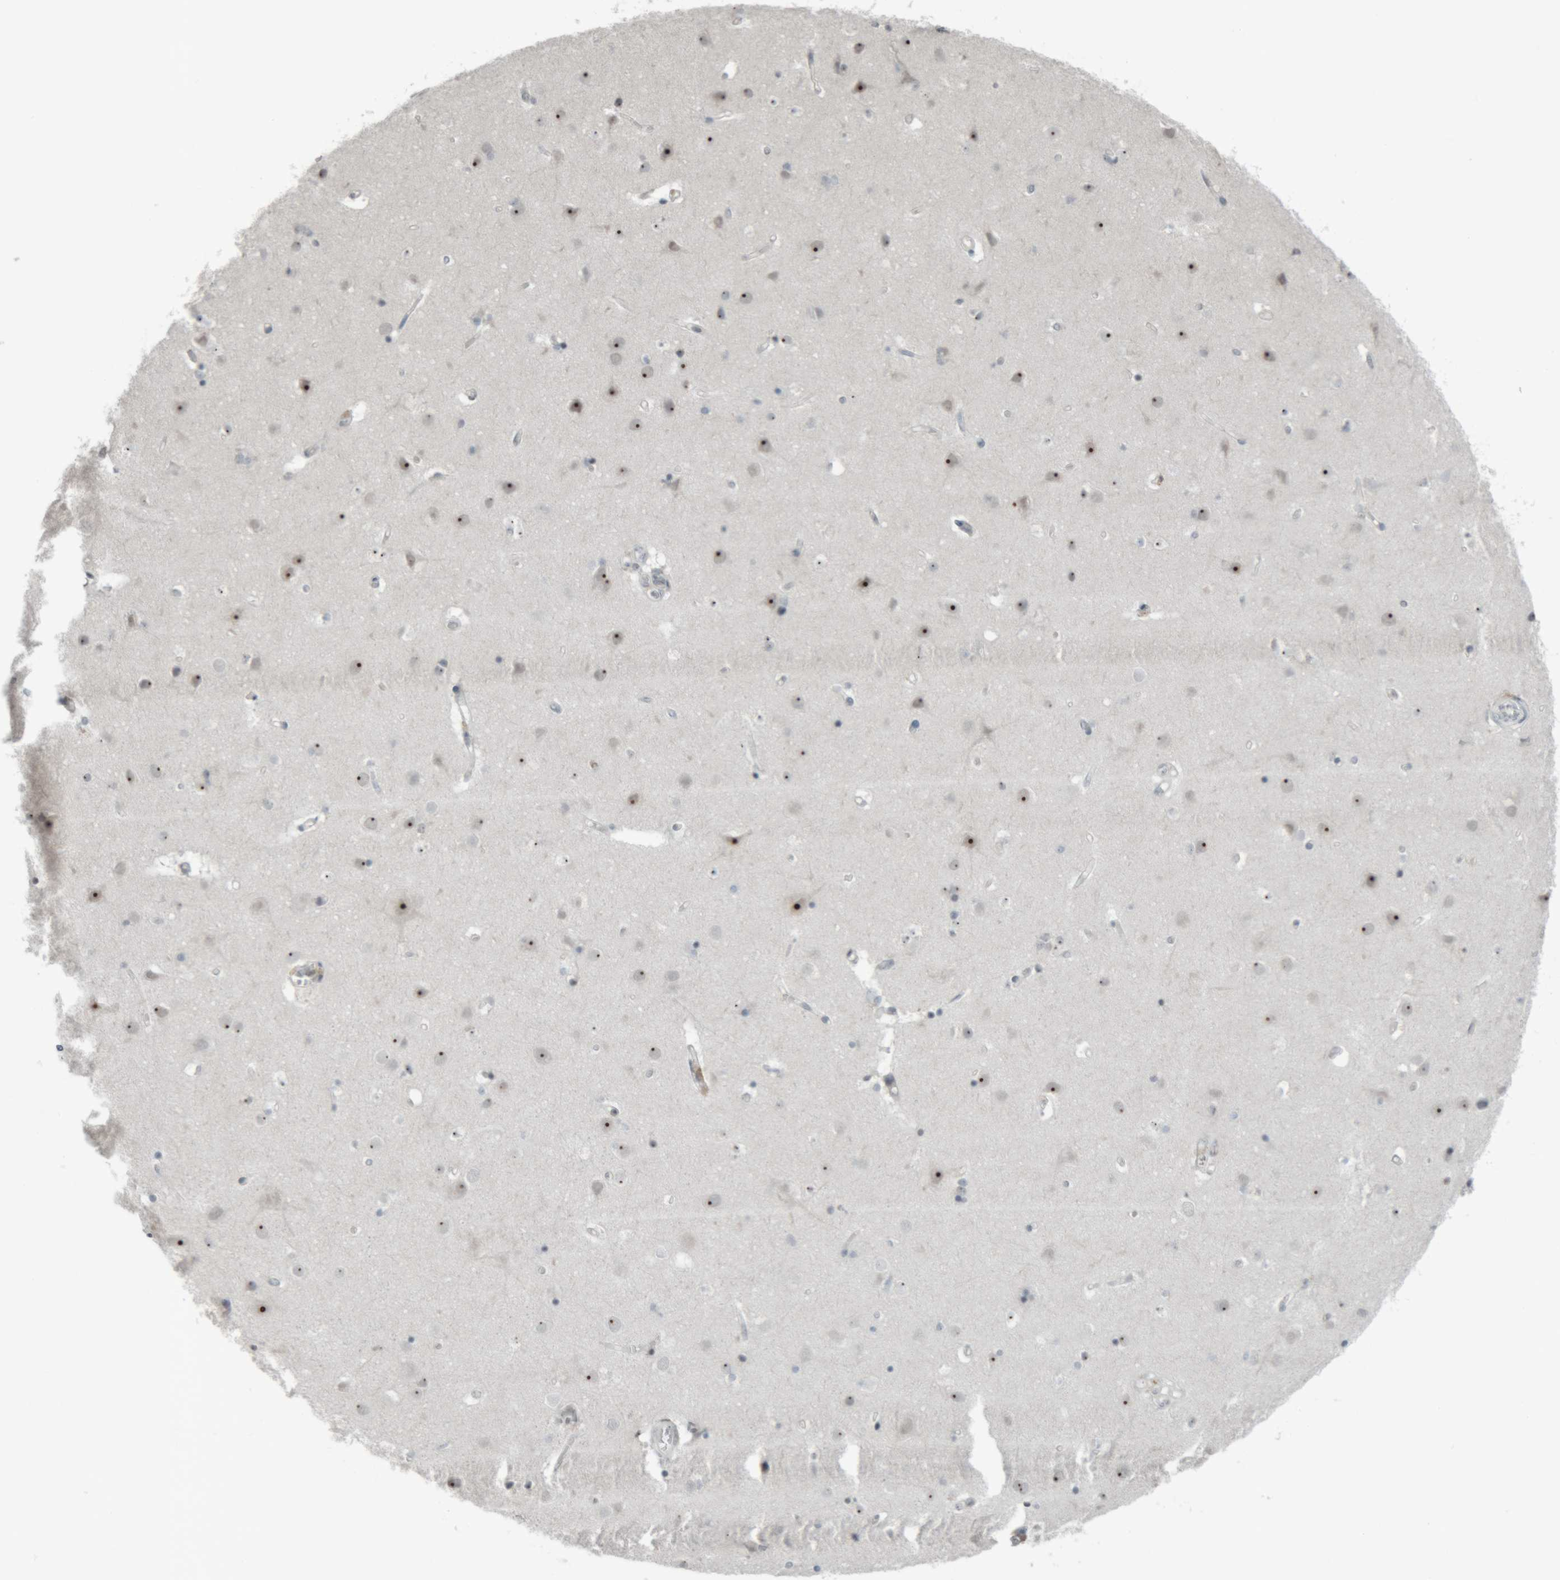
{"staining": {"intensity": "negative", "quantity": "none", "location": "none"}, "tissue": "cerebral cortex", "cell_type": "Endothelial cells", "image_type": "normal", "snomed": [{"axis": "morphology", "description": "Normal tissue, NOS"}, {"axis": "topography", "description": "Cerebral cortex"}], "caption": "This is an immunohistochemistry micrograph of unremarkable cerebral cortex. There is no staining in endothelial cells.", "gene": "RPF1", "patient": {"sex": "male", "age": 54}}